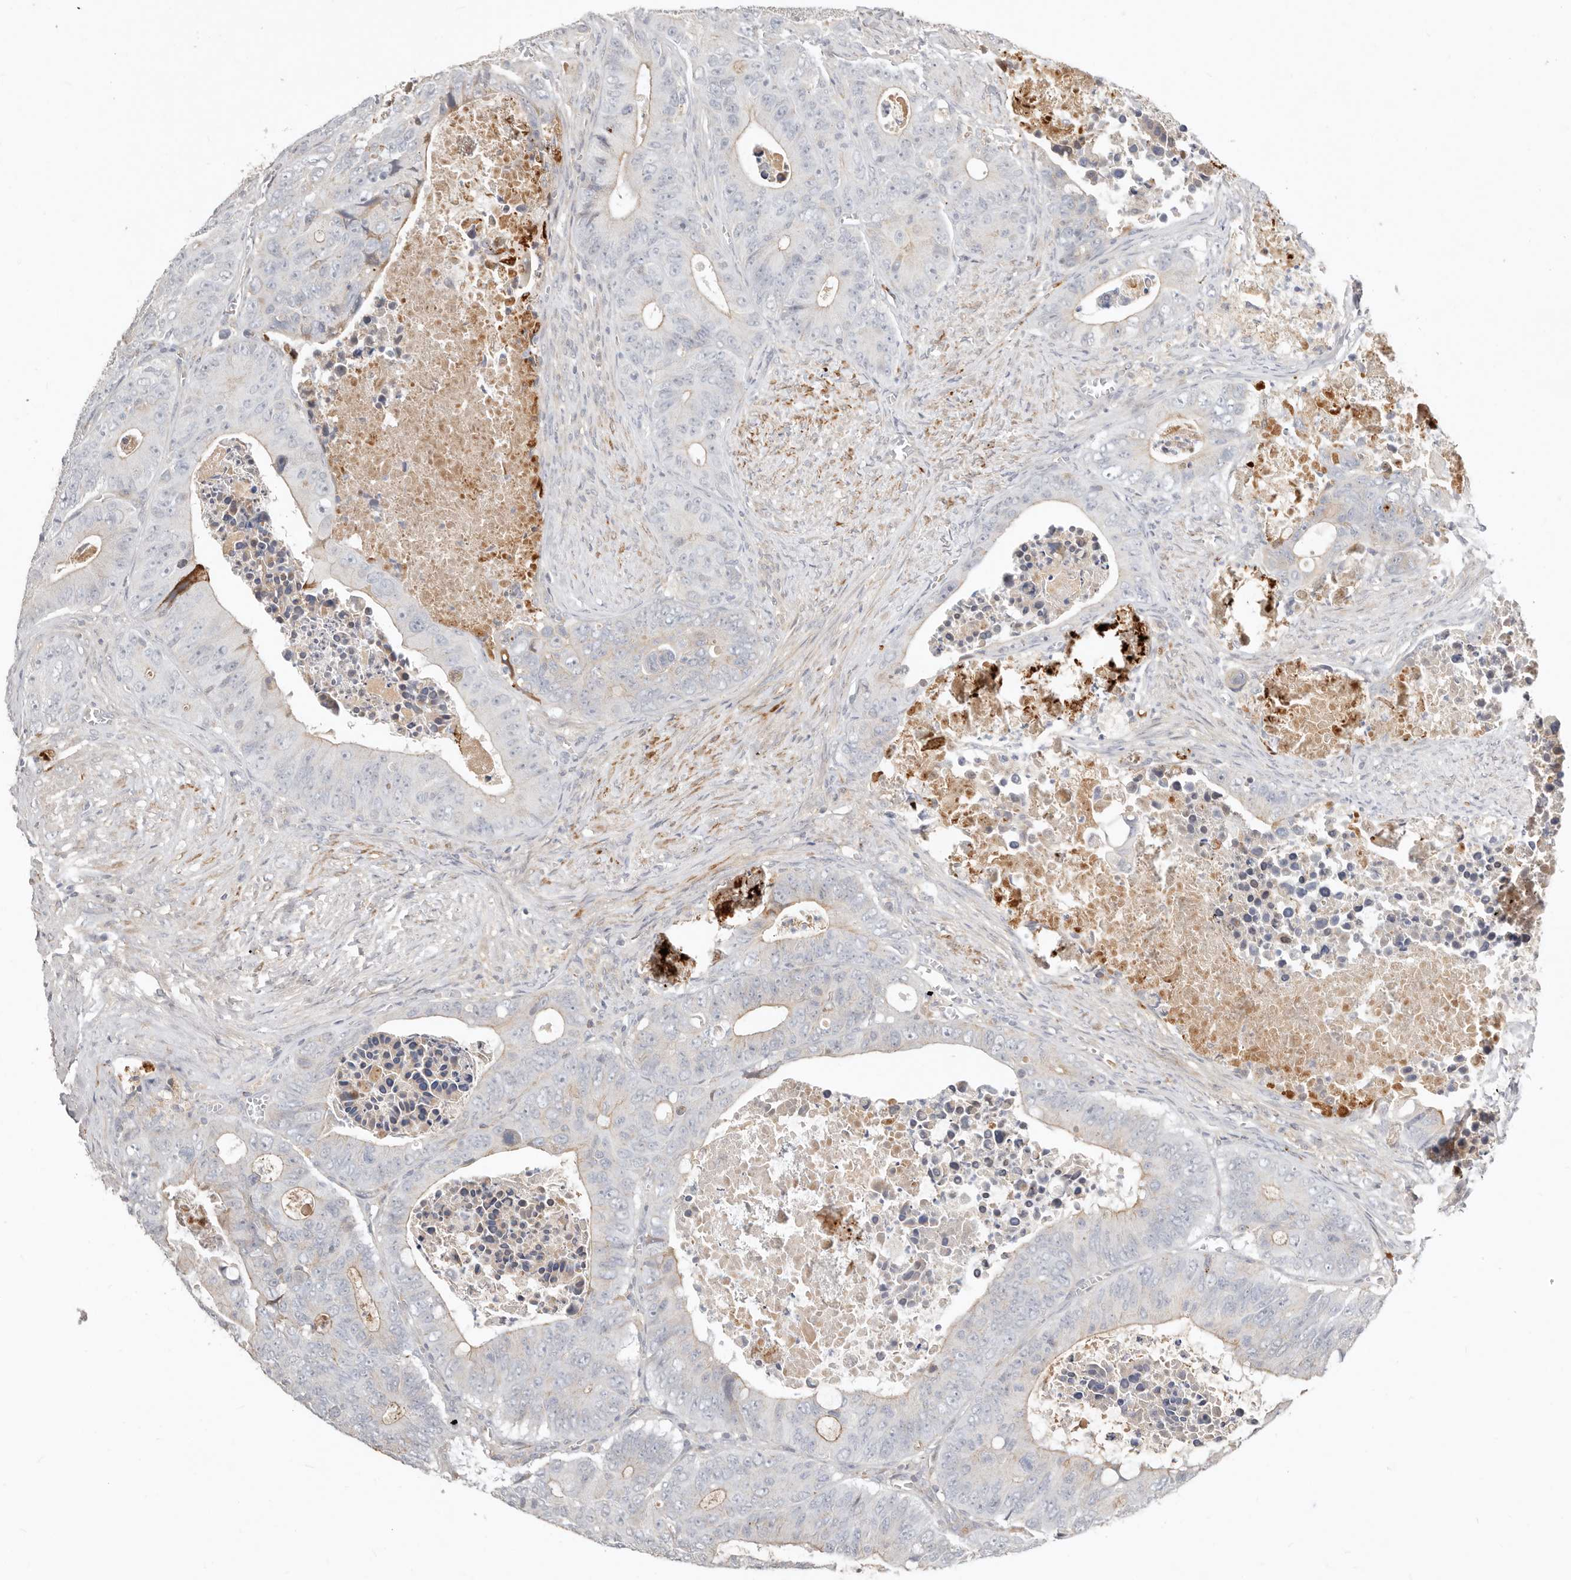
{"staining": {"intensity": "moderate", "quantity": "<25%", "location": "cytoplasmic/membranous"}, "tissue": "colorectal cancer", "cell_type": "Tumor cells", "image_type": "cancer", "snomed": [{"axis": "morphology", "description": "Adenocarcinoma, NOS"}, {"axis": "topography", "description": "Colon"}], "caption": "Protein staining of colorectal cancer (adenocarcinoma) tissue shows moderate cytoplasmic/membranous positivity in about <25% of tumor cells. Using DAB (brown) and hematoxylin (blue) stains, captured at high magnification using brightfield microscopy.", "gene": "MTFR2", "patient": {"sex": "male", "age": 87}}